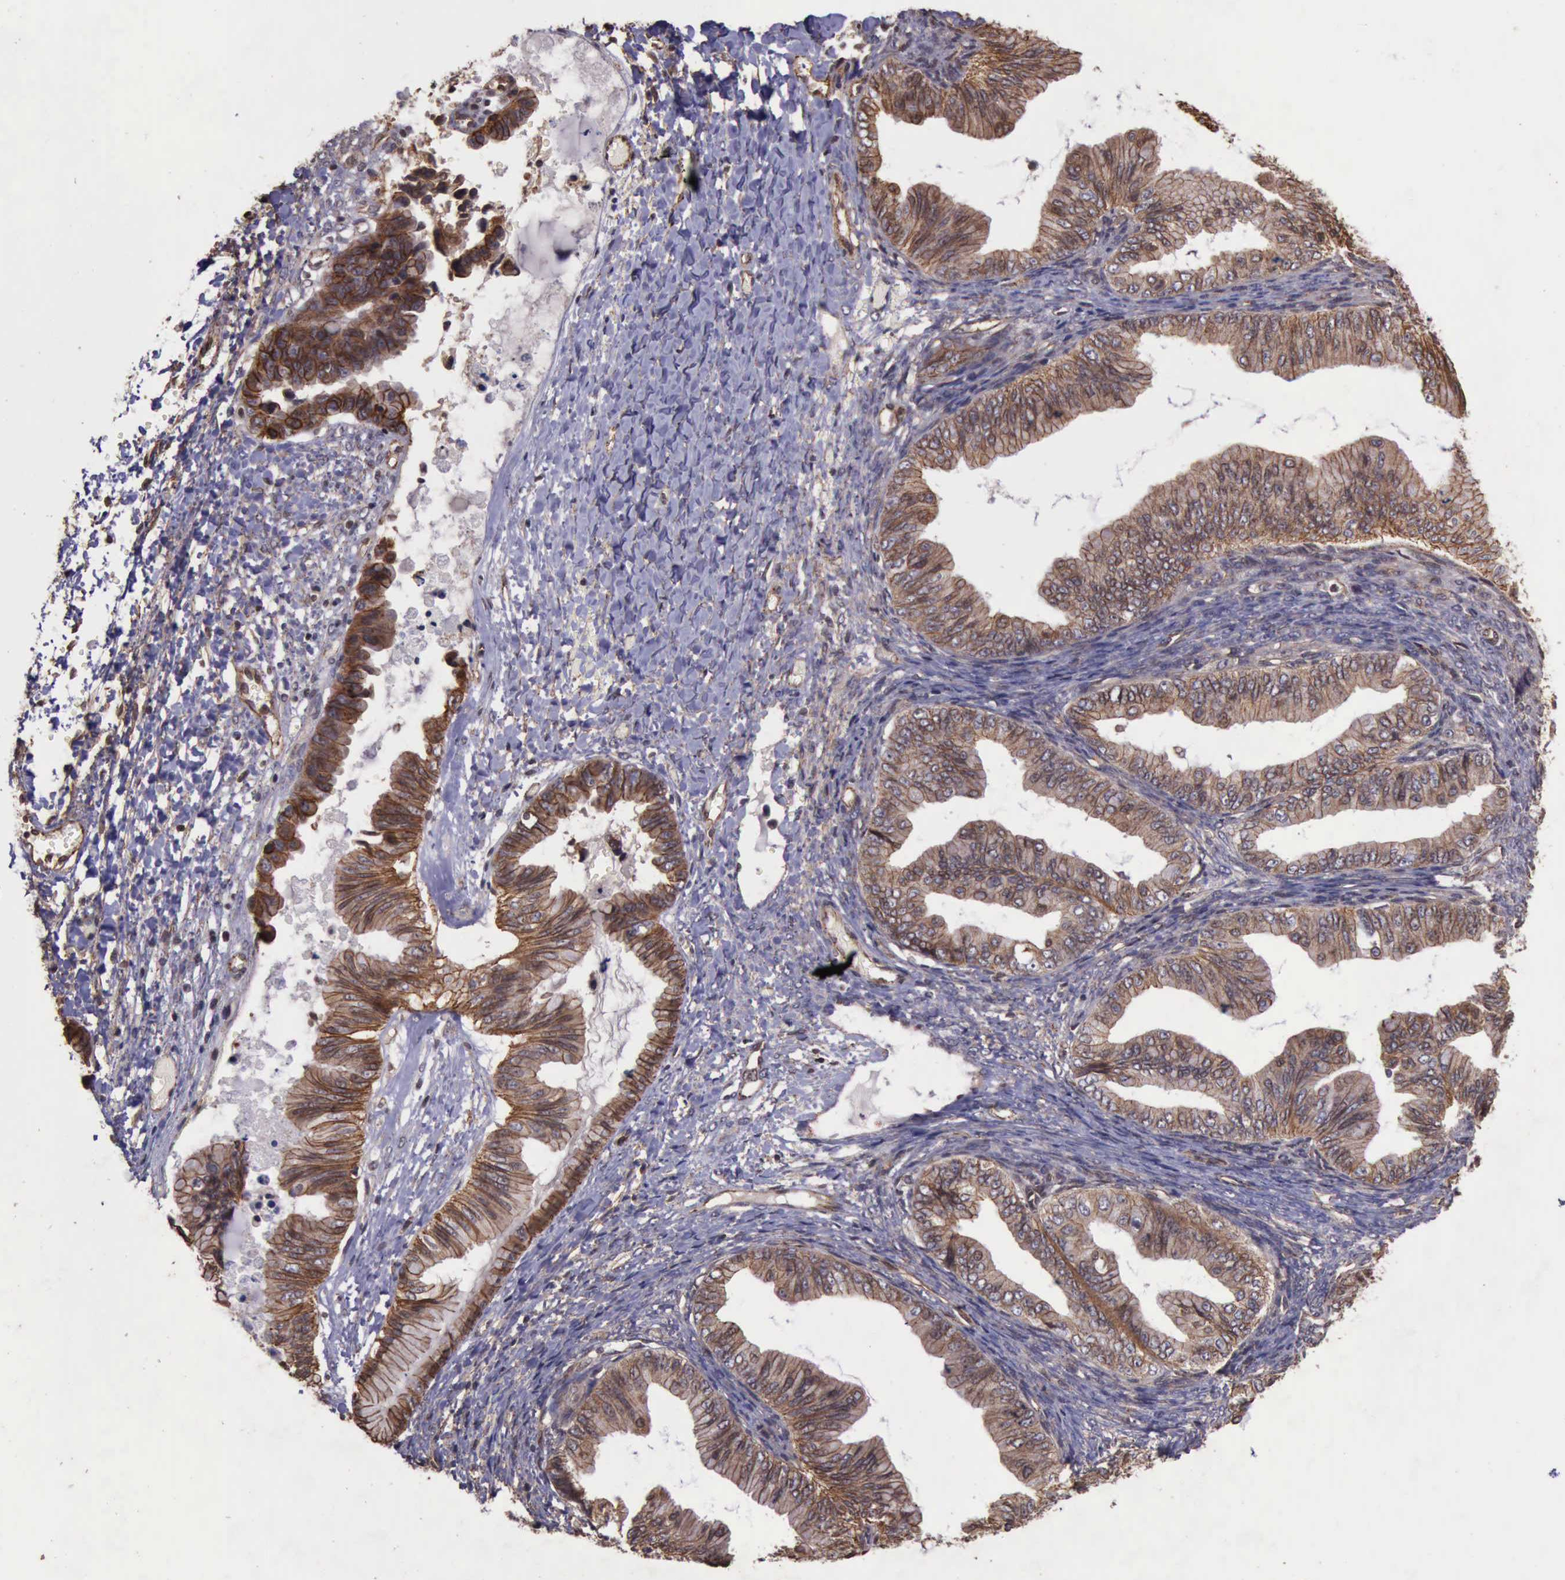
{"staining": {"intensity": "moderate", "quantity": ">75%", "location": "cytoplasmic/membranous"}, "tissue": "ovarian cancer", "cell_type": "Tumor cells", "image_type": "cancer", "snomed": [{"axis": "morphology", "description": "Cystadenocarcinoma, mucinous, NOS"}, {"axis": "topography", "description": "Ovary"}], "caption": "Immunohistochemistry of ovarian cancer (mucinous cystadenocarcinoma) exhibits medium levels of moderate cytoplasmic/membranous expression in about >75% of tumor cells. (Brightfield microscopy of DAB IHC at high magnification).", "gene": "CTNNB1", "patient": {"sex": "female", "age": 36}}